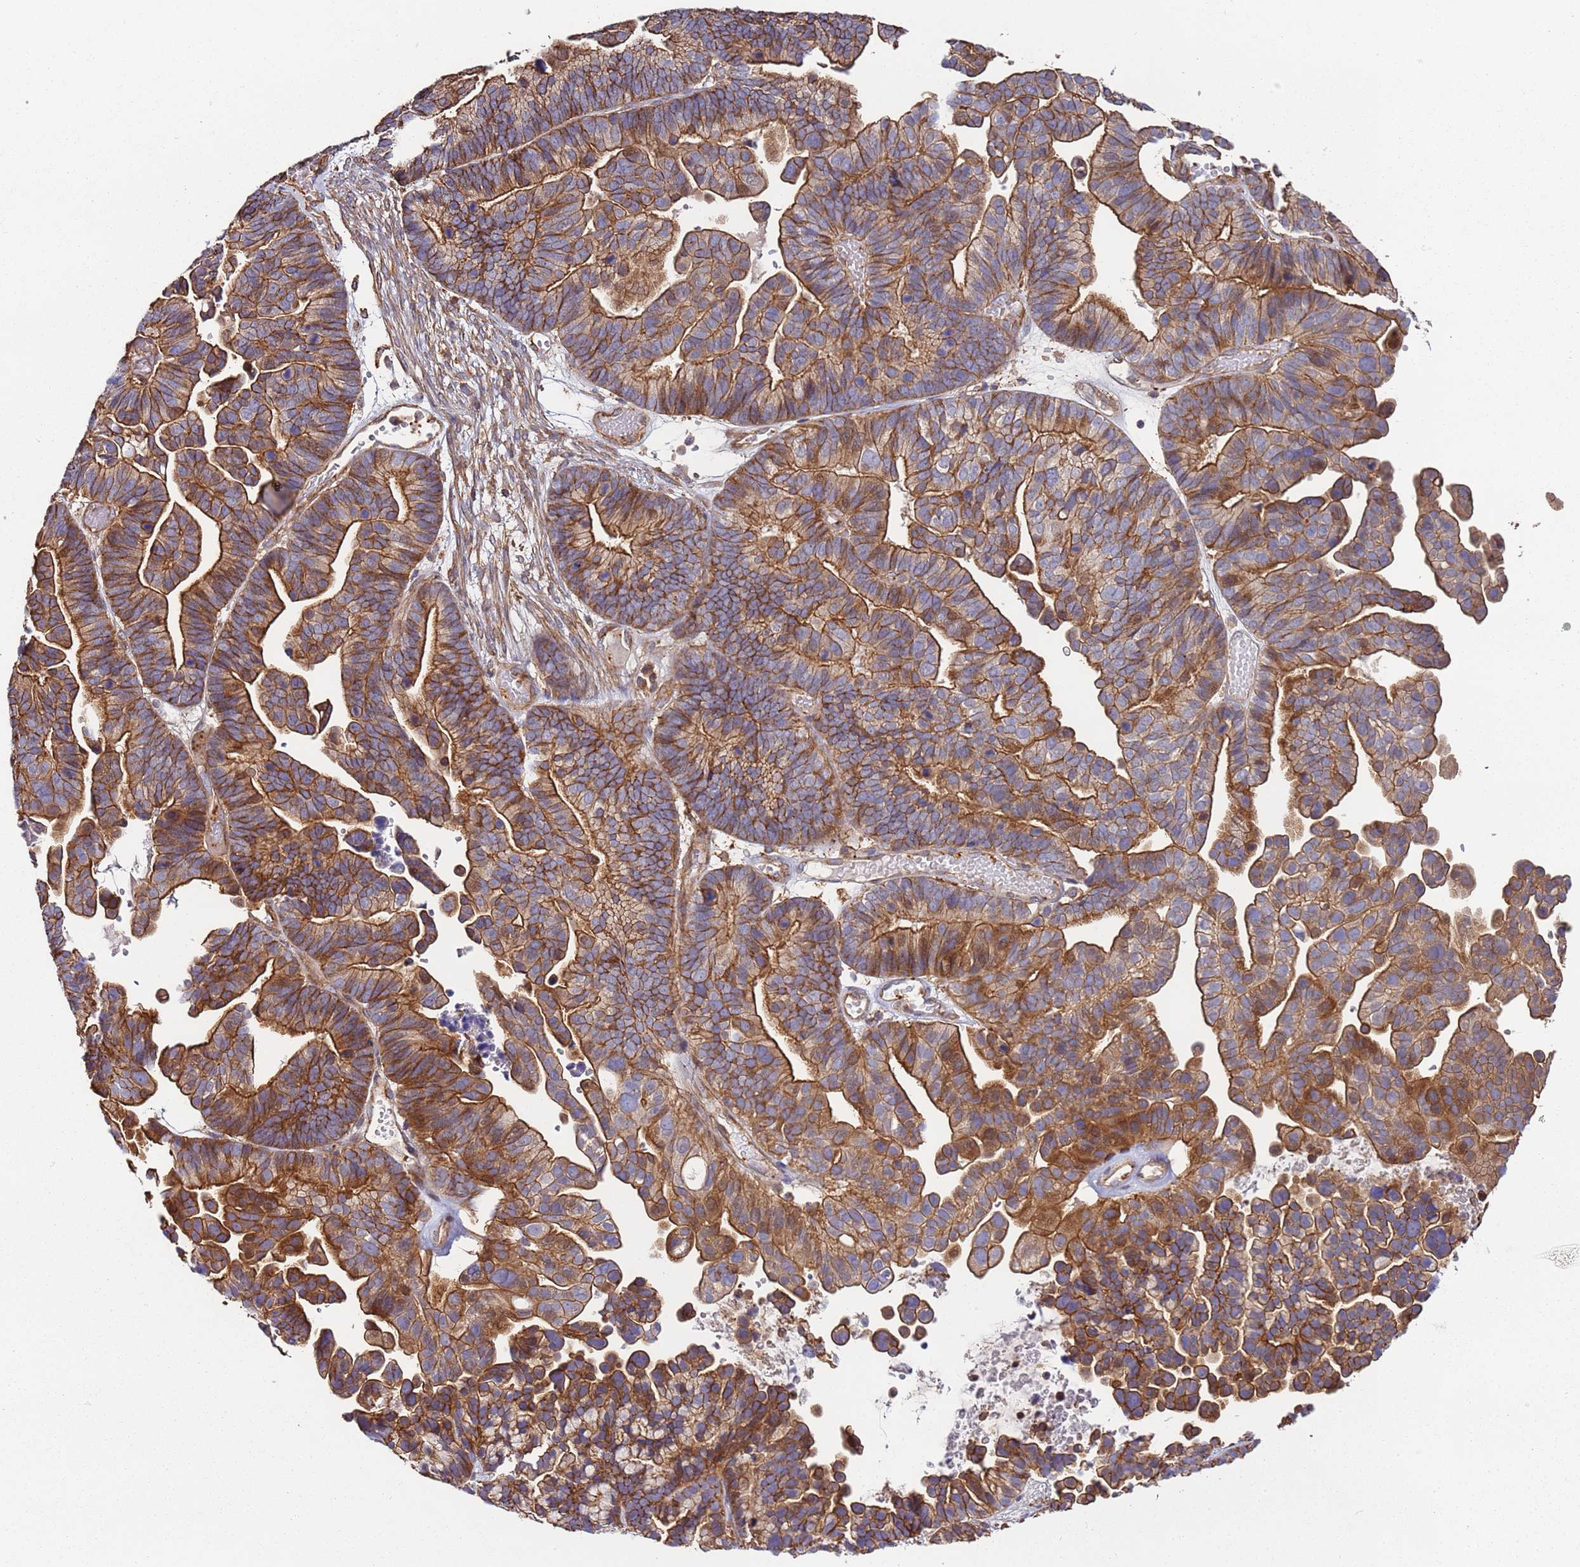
{"staining": {"intensity": "strong", "quantity": ">75%", "location": "cytoplasmic/membranous"}, "tissue": "ovarian cancer", "cell_type": "Tumor cells", "image_type": "cancer", "snomed": [{"axis": "morphology", "description": "Cystadenocarcinoma, serous, NOS"}, {"axis": "topography", "description": "Ovary"}], "caption": "Protein expression by immunohistochemistry demonstrates strong cytoplasmic/membranous expression in approximately >75% of tumor cells in ovarian cancer (serous cystadenocarcinoma).", "gene": "CYP2U1", "patient": {"sex": "female", "age": 56}}